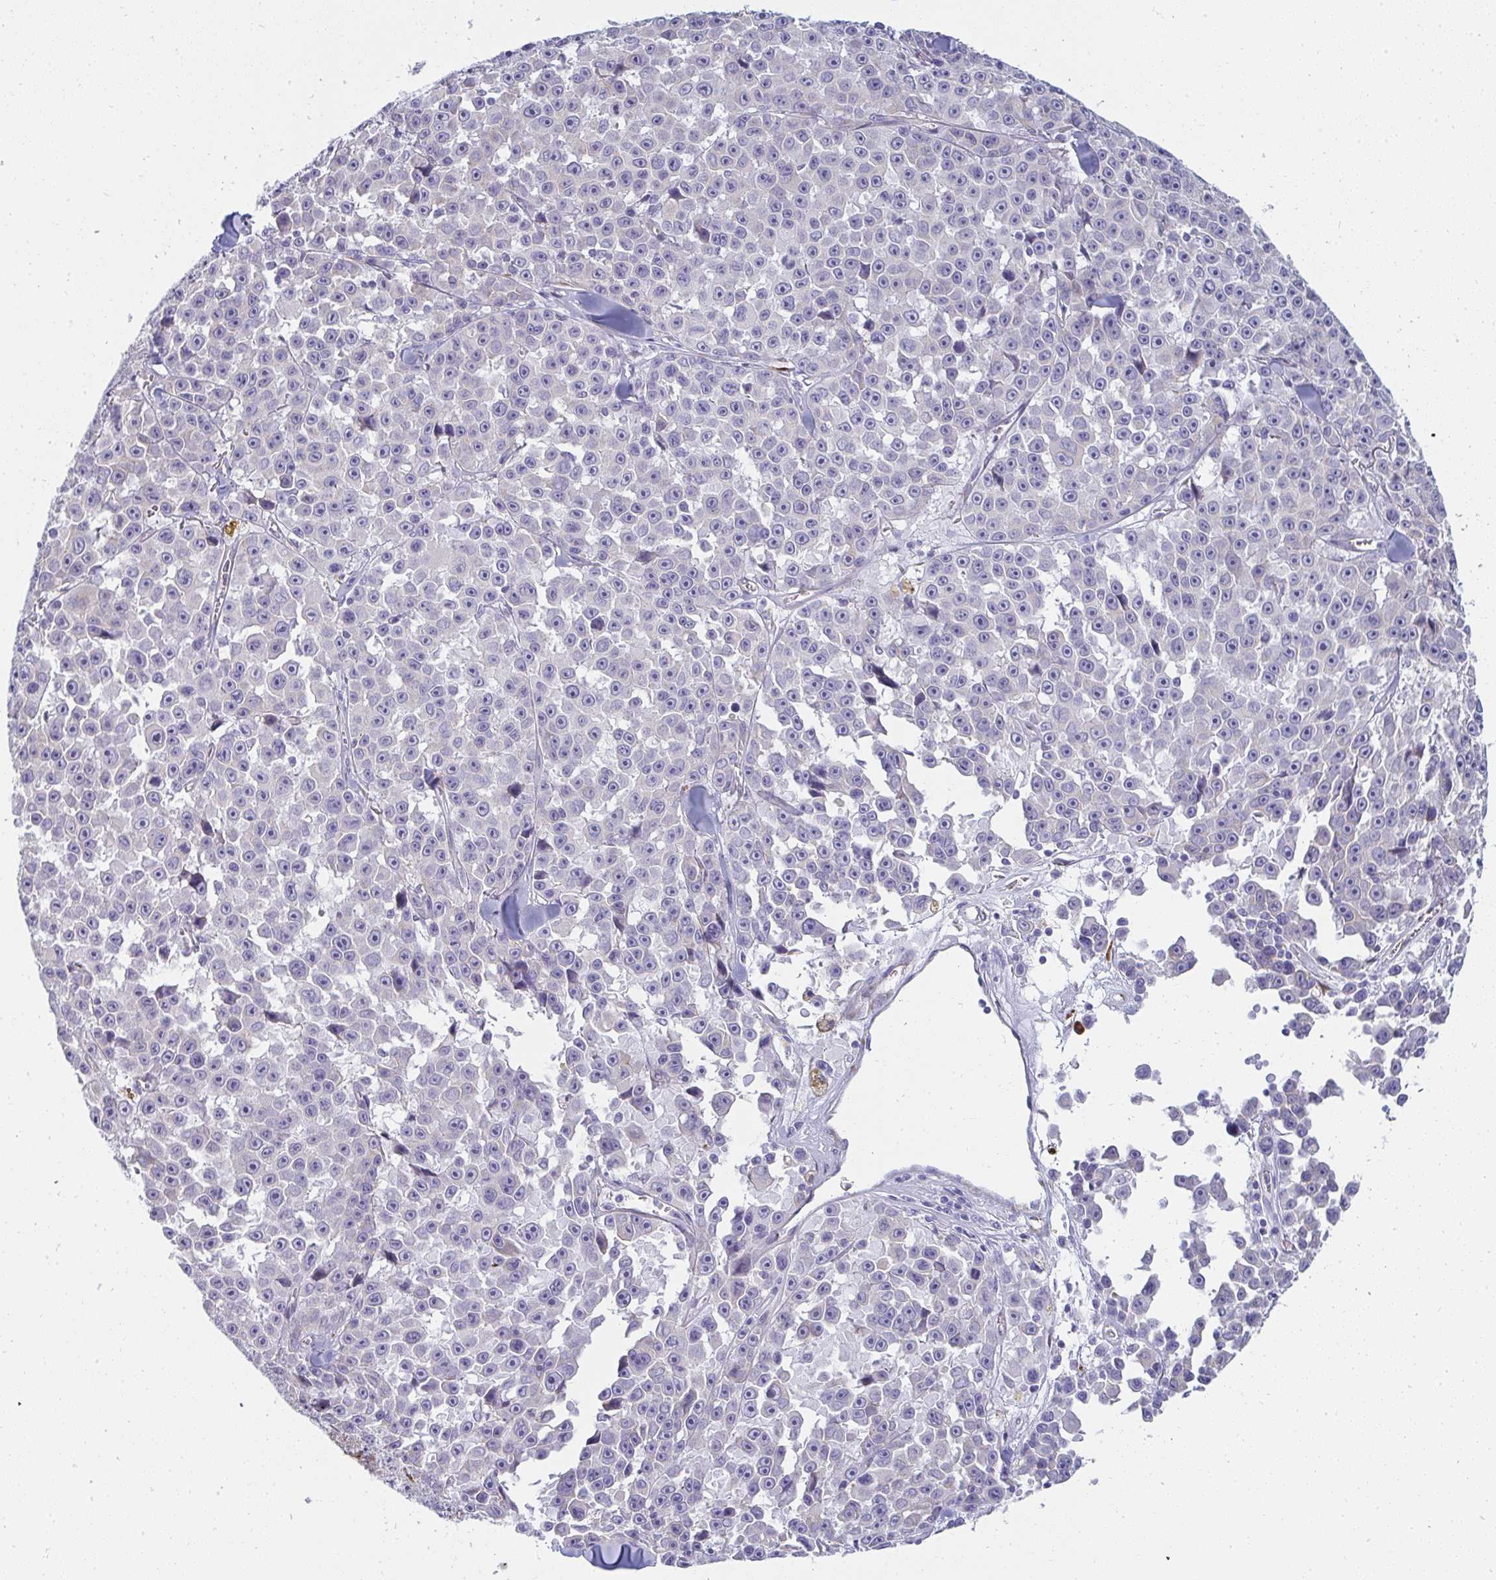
{"staining": {"intensity": "negative", "quantity": "none", "location": "none"}, "tissue": "melanoma", "cell_type": "Tumor cells", "image_type": "cancer", "snomed": [{"axis": "morphology", "description": "Malignant melanoma, NOS"}, {"axis": "topography", "description": "Skin"}], "caption": "IHC photomicrograph of neoplastic tissue: malignant melanoma stained with DAB exhibits no significant protein expression in tumor cells. (IHC, brightfield microscopy, high magnification).", "gene": "SHROOM1", "patient": {"sex": "female", "age": 66}}